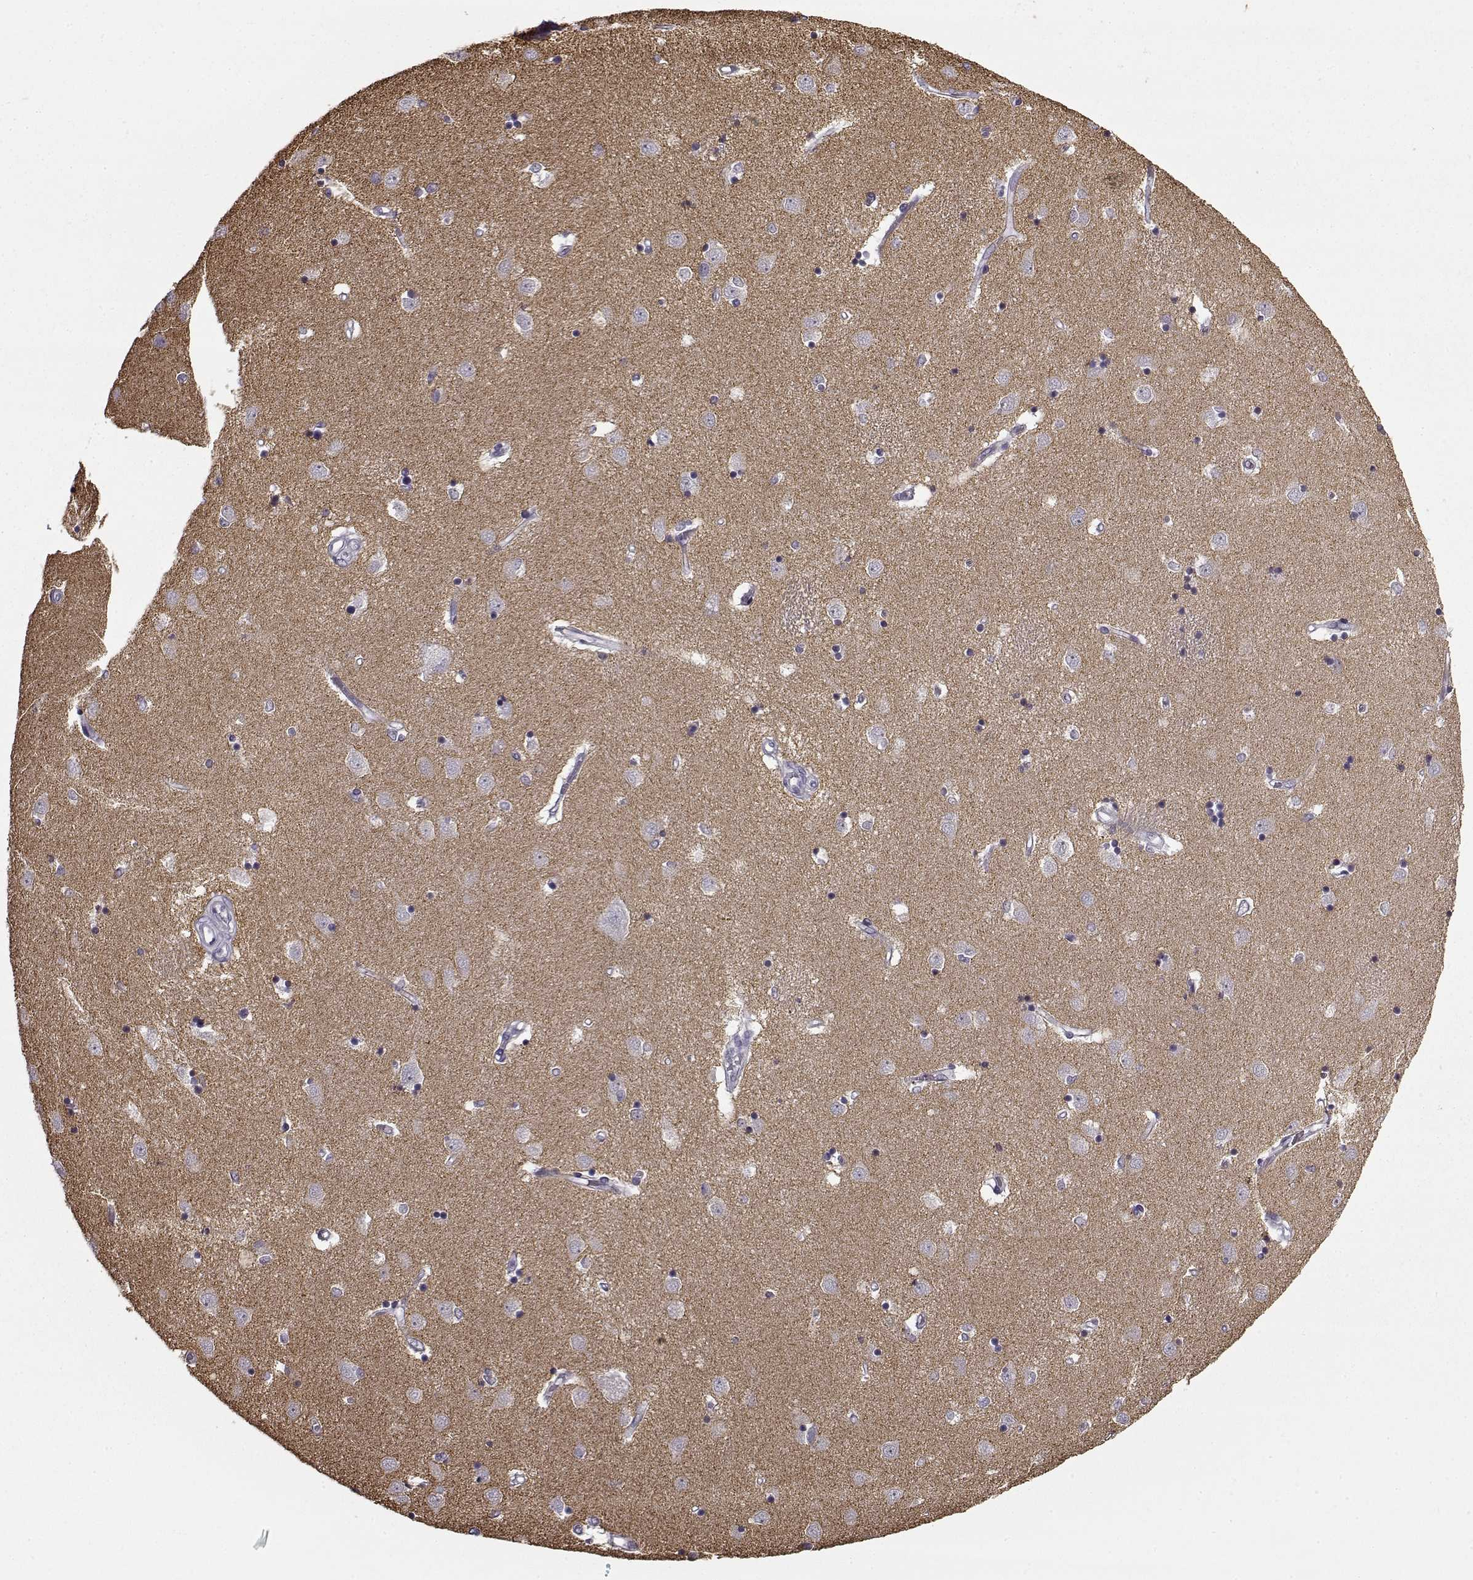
{"staining": {"intensity": "negative", "quantity": "none", "location": "none"}, "tissue": "caudate", "cell_type": "Glial cells", "image_type": "normal", "snomed": [{"axis": "morphology", "description": "Normal tissue, NOS"}, {"axis": "topography", "description": "Lateral ventricle wall"}], "caption": "Human caudate stained for a protein using IHC displays no expression in glial cells.", "gene": "SNCA", "patient": {"sex": "male", "age": 54}}